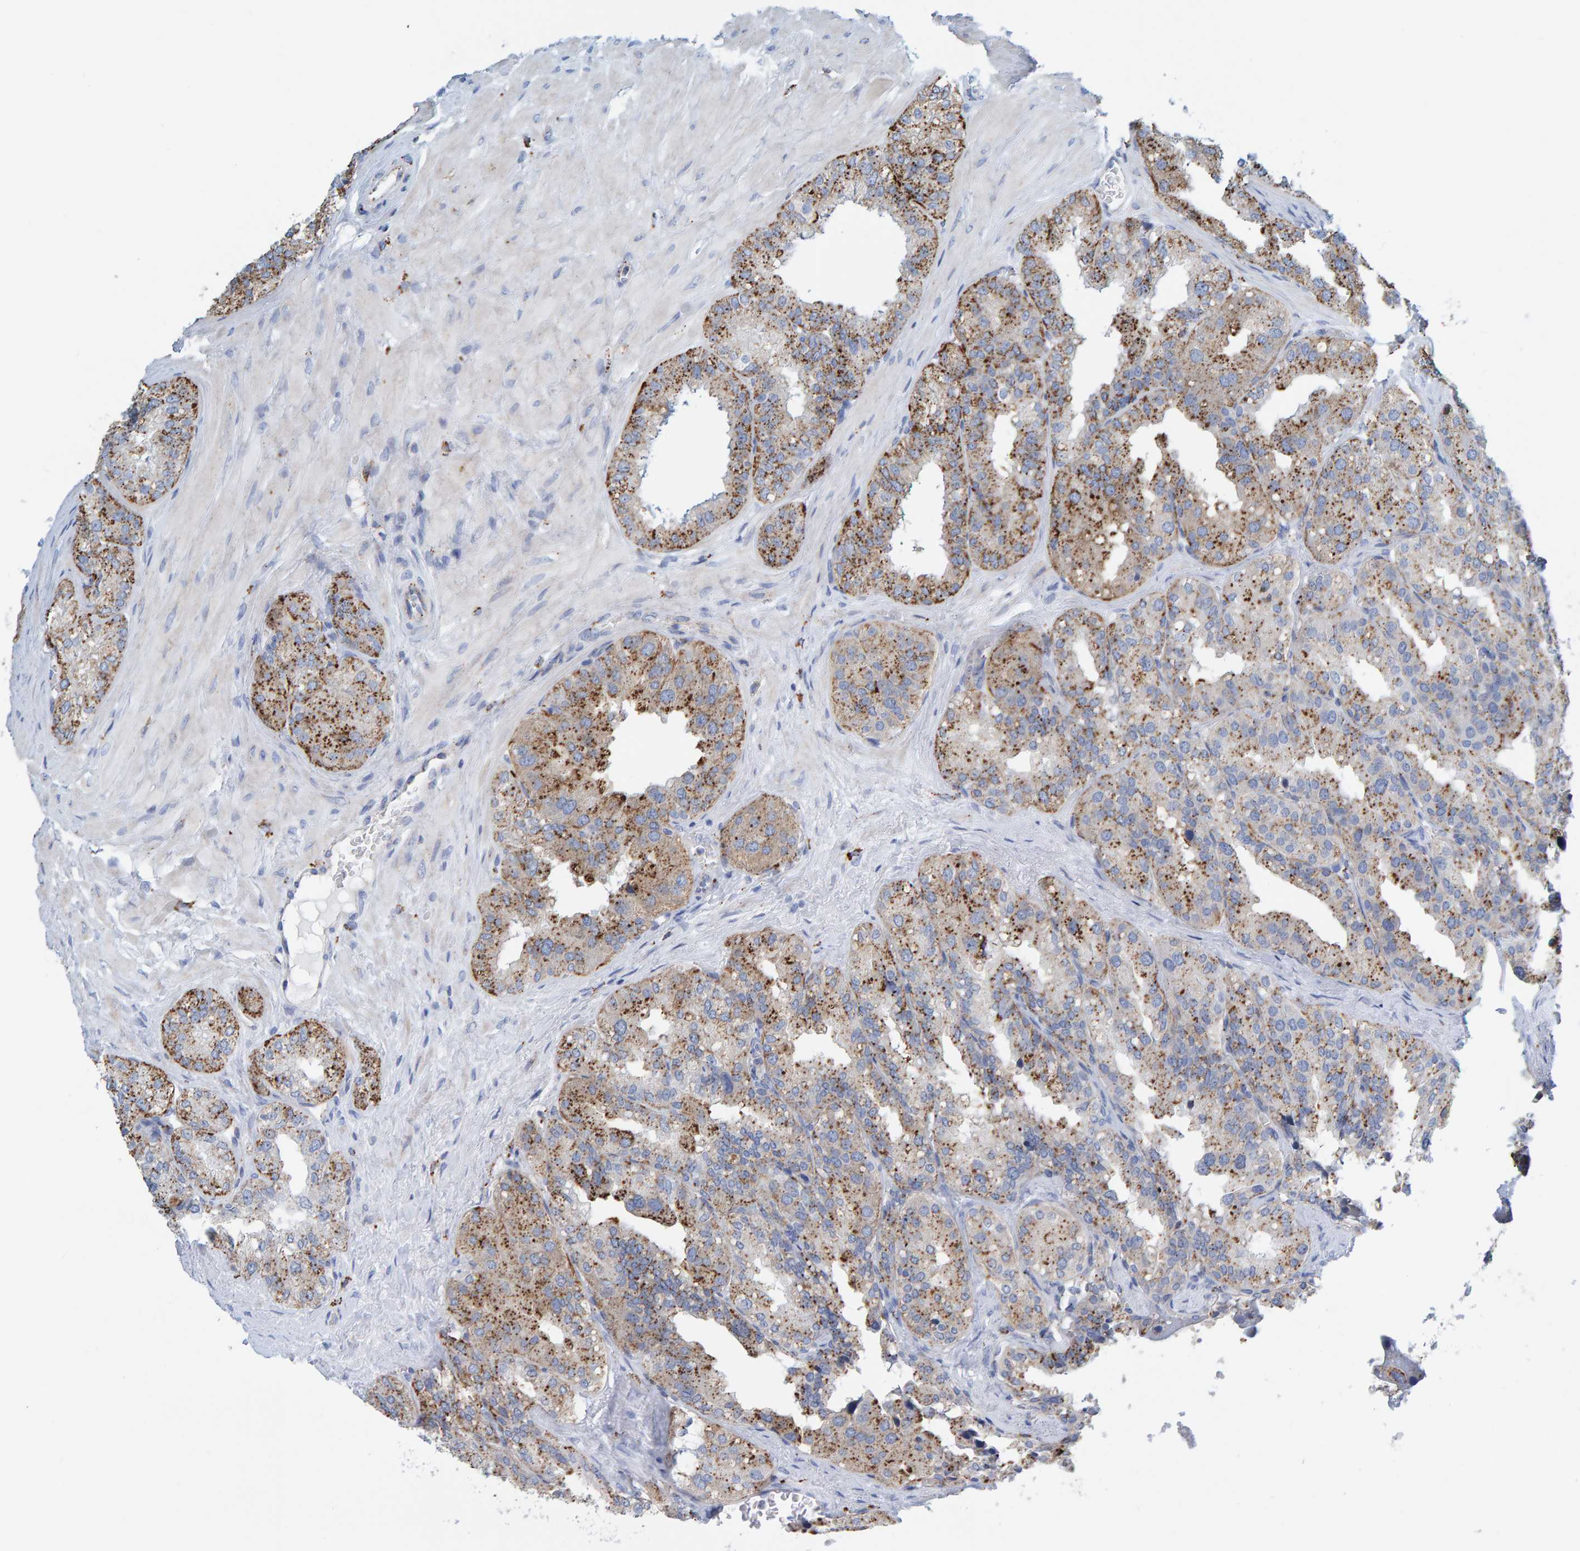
{"staining": {"intensity": "moderate", "quantity": ">75%", "location": "cytoplasmic/membranous"}, "tissue": "seminal vesicle", "cell_type": "Glandular cells", "image_type": "normal", "snomed": [{"axis": "morphology", "description": "Normal tissue, NOS"}, {"axis": "topography", "description": "Prostate"}, {"axis": "topography", "description": "Seminal veicle"}], "caption": "Seminal vesicle was stained to show a protein in brown. There is medium levels of moderate cytoplasmic/membranous staining in about >75% of glandular cells. (Stains: DAB in brown, nuclei in blue, Microscopy: brightfield microscopy at high magnification).", "gene": "BIN3", "patient": {"sex": "male", "age": 51}}